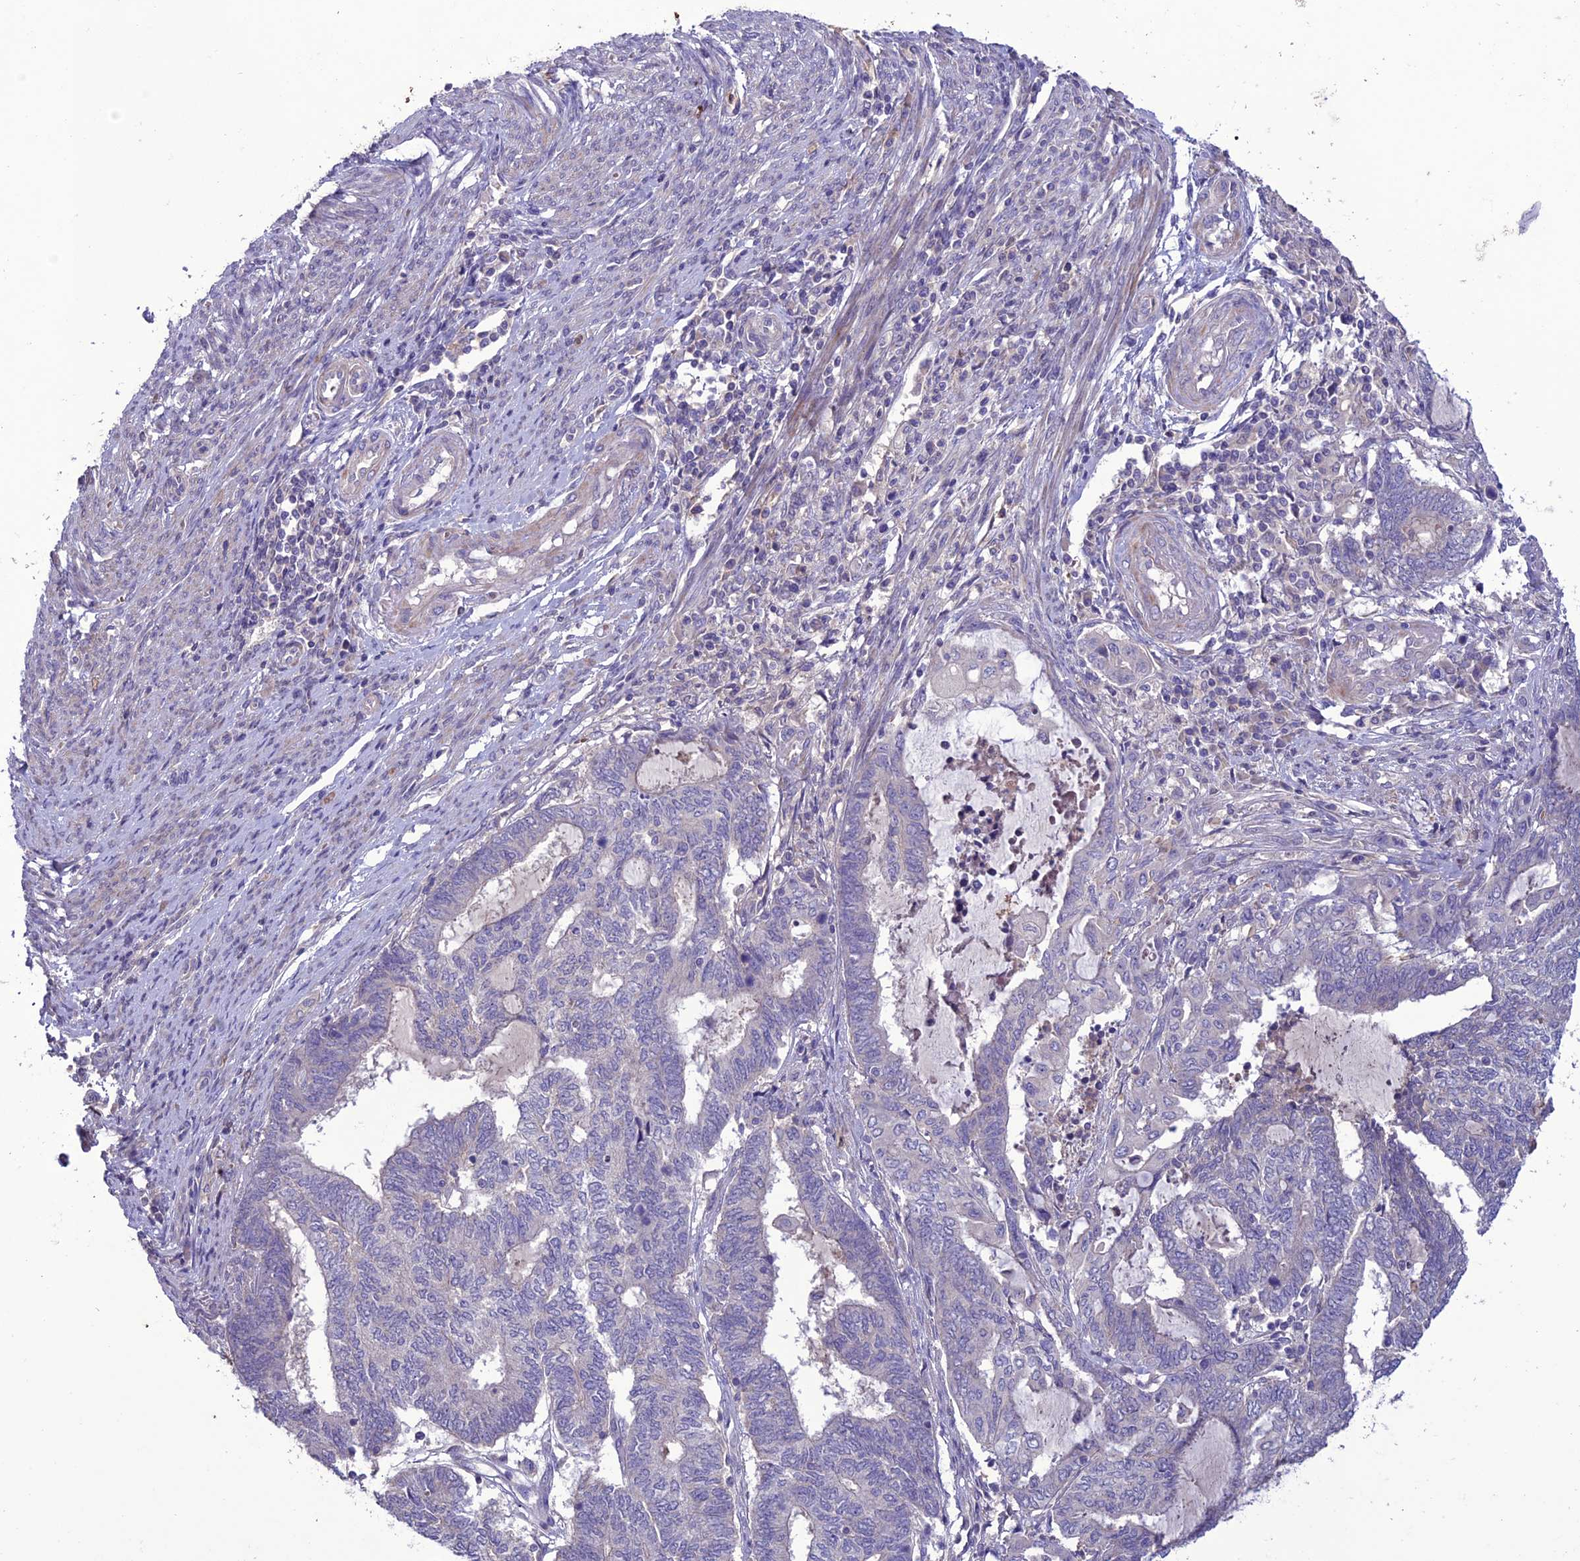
{"staining": {"intensity": "negative", "quantity": "none", "location": "none"}, "tissue": "endometrial cancer", "cell_type": "Tumor cells", "image_type": "cancer", "snomed": [{"axis": "morphology", "description": "Adenocarcinoma, NOS"}, {"axis": "topography", "description": "Uterus"}, {"axis": "topography", "description": "Endometrium"}], "caption": "This is an immunohistochemistry image of human adenocarcinoma (endometrial). There is no expression in tumor cells.", "gene": "C2orf76", "patient": {"sex": "female", "age": 70}}